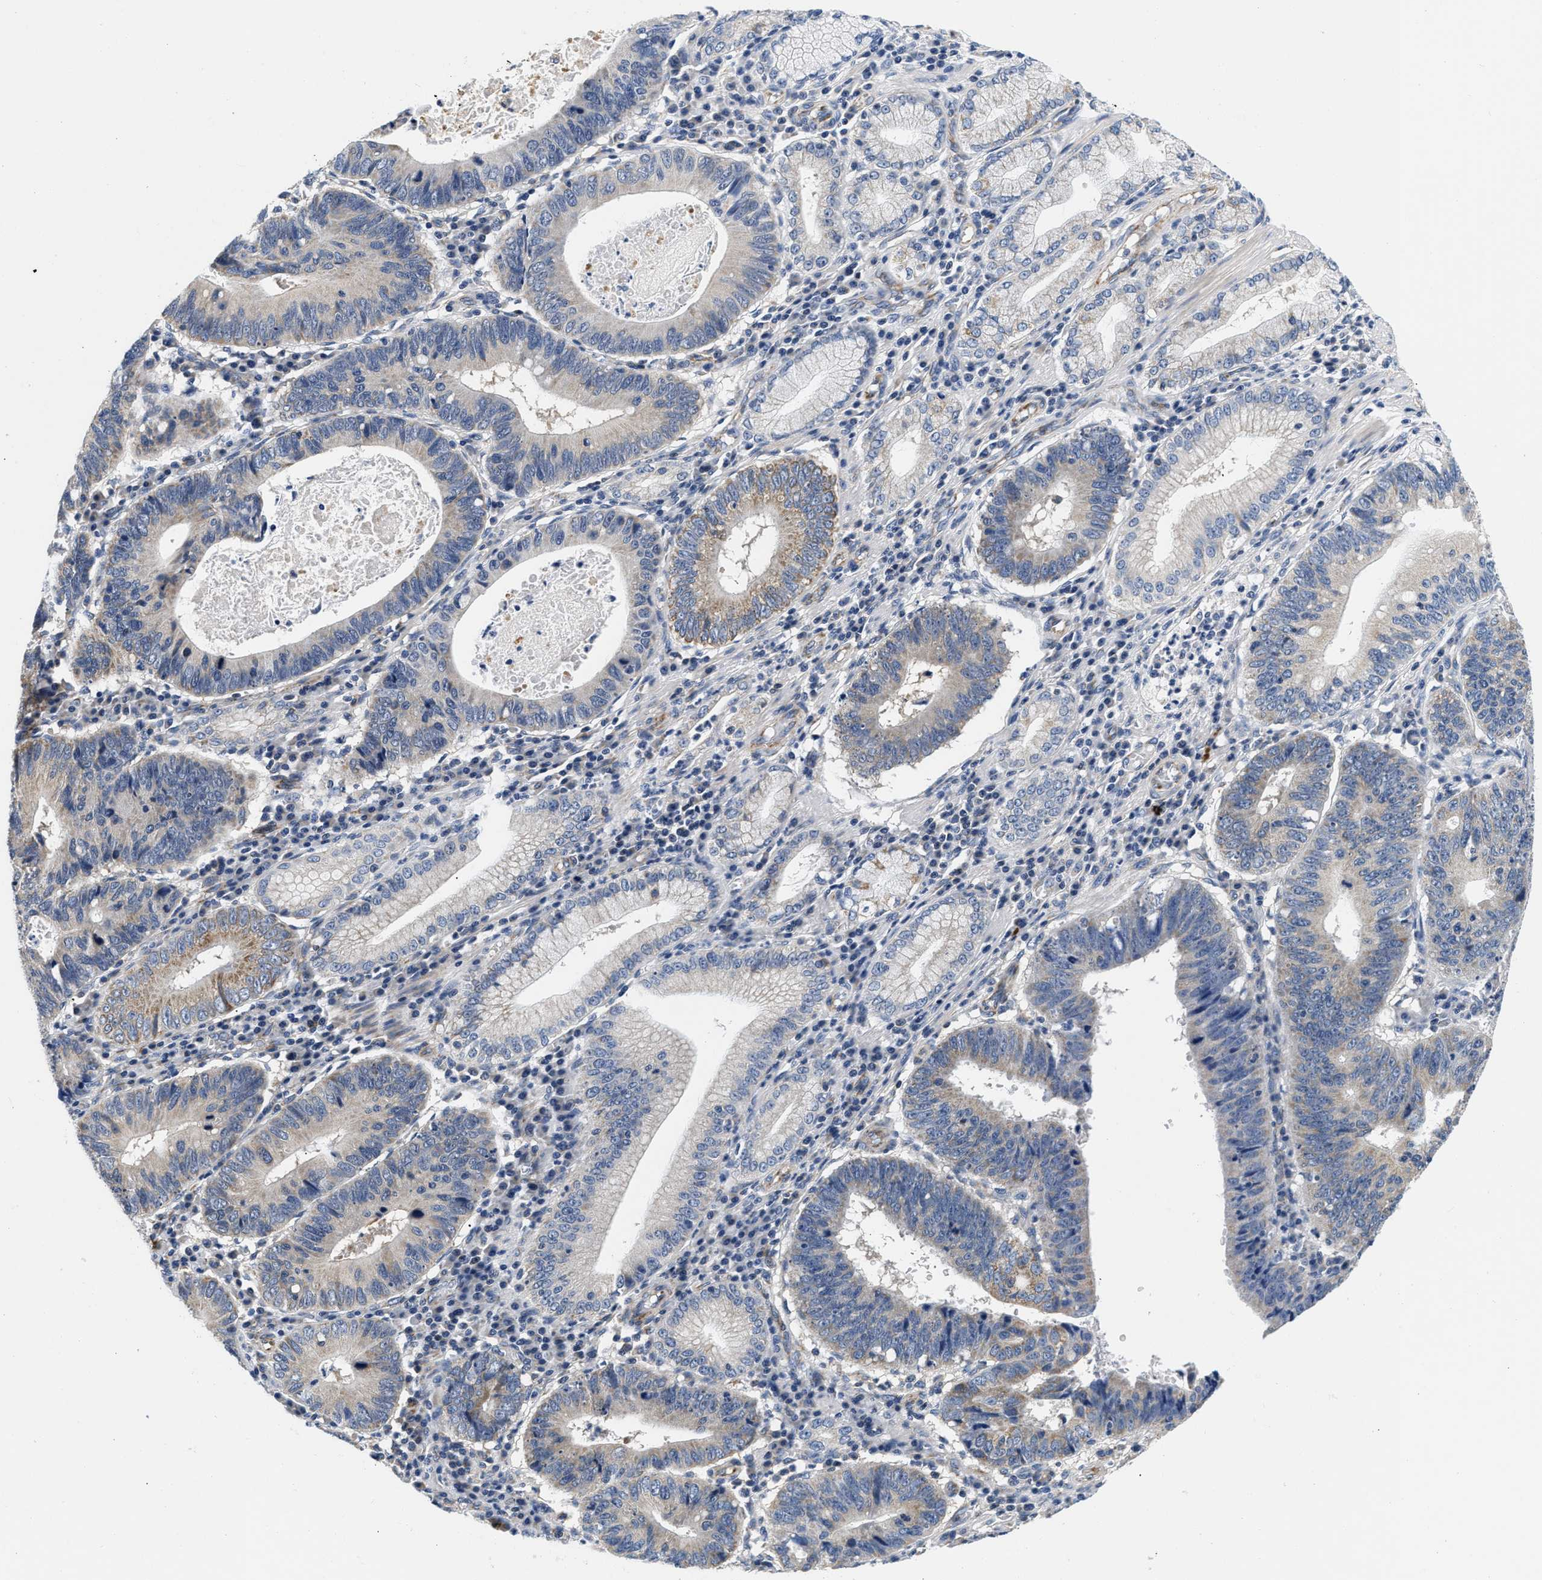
{"staining": {"intensity": "moderate", "quantity": "25%-75%", "location": "cytoplasmic/membranous"}, "tissue": "stomach cancer", "cell_type": "Tumor cells", "image_type": "cancer", "snomed": [{"axis": "morphology", "description": "Adenocarcinoma, NOS"}, {"axis": "topography", "description": "Stomach"}], "caption": "There is medium levels of moderate cytoplasmic/membranous staining in tumor cells of stomach cancer (adenocarcinoma), as demonstrated by immunohistochemical staining (brown color).", "gene": "PDP1", "patient": {"sex": "male", "age": 59}}